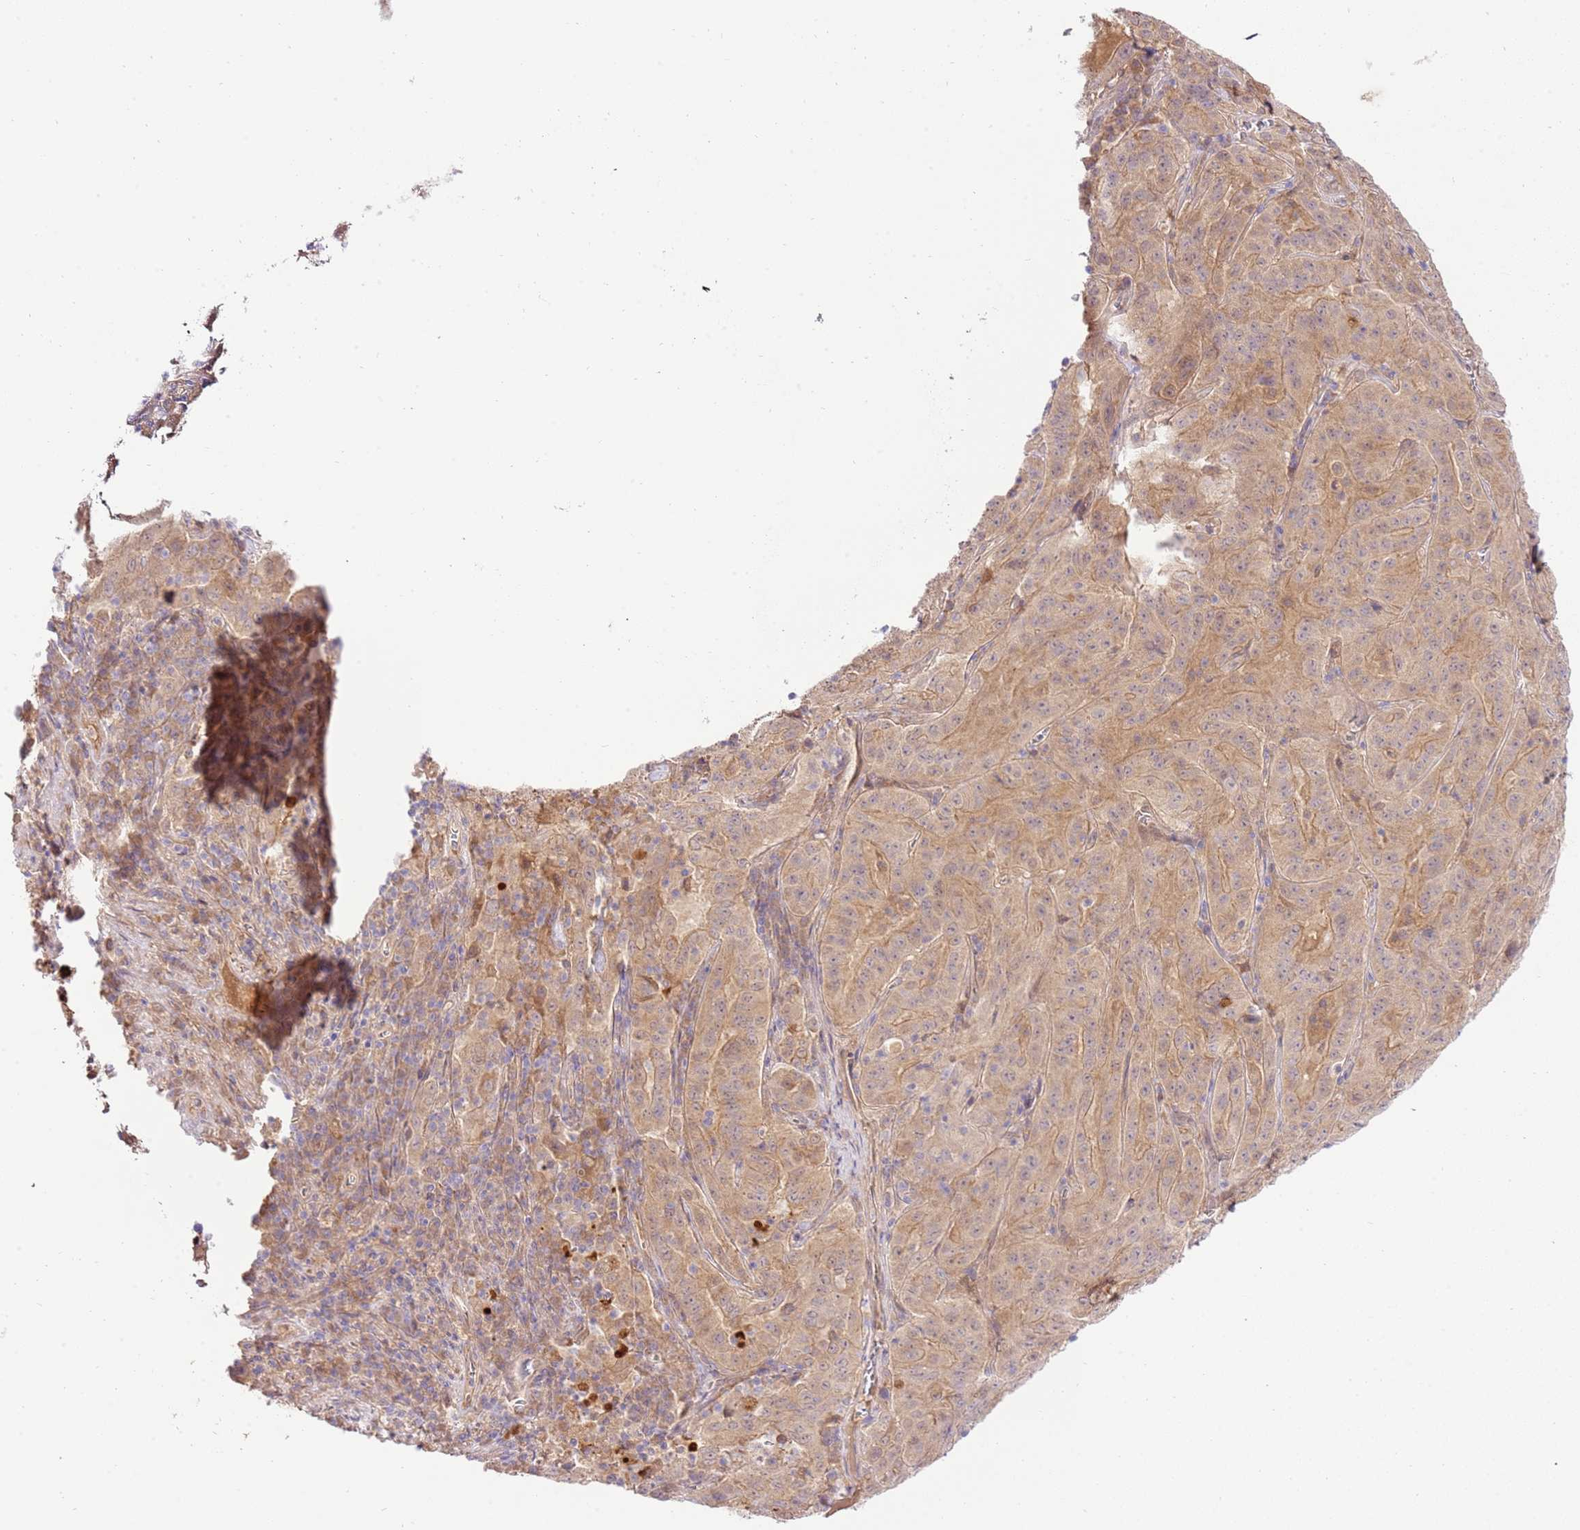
{"staining": {"intensity": "moderate", "quantity": ">75%", "location": "cytoplasmic/membranous"}, "tissue": "pancreatic cancer", "cell_type": "Tumor cells", "image_type": "cancer", "snomed": [{"axis": "morphology", "description": "Adenocarcinoma, NOS"}, {"axis": "topography", "description": "Pancreas"}], "caption": "The photomicrograph demonstrates a brown stain indicating the presence of a protein in the cytoplasmic/membranous of tumor cells in pancreatic adenocarcinoma.", "gene": "C8G", "patient": {"sex": "male", "age": 63}}